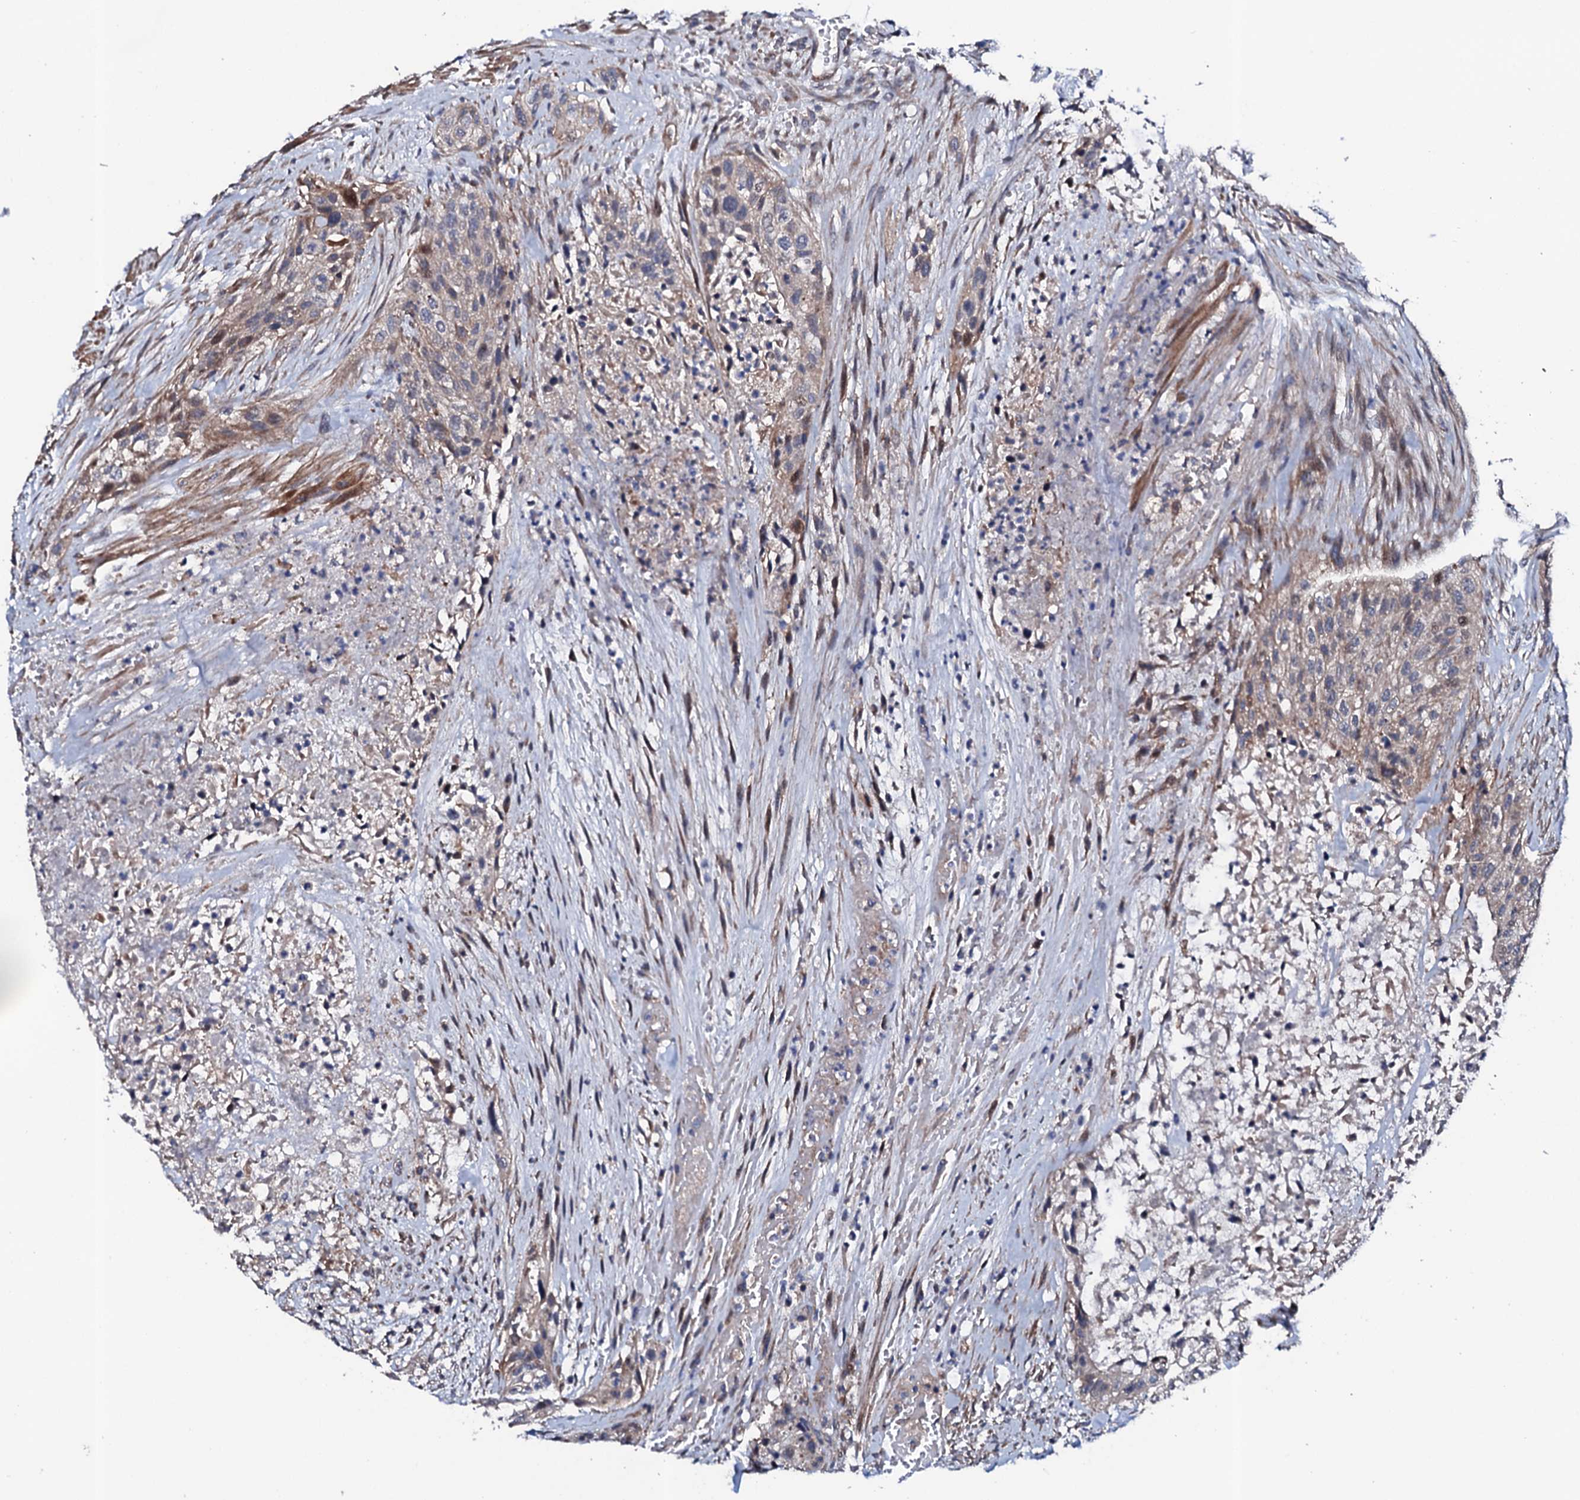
{"staining": {"intensity": "negative", "quantity": "none", "location": "none"}, "tissue": "urothelial cancer", "cell_type": "Tumor cells", "image_type": "cancer", "snomed": [{"axis": "morphology", "description": "Urothelial carcinoma, High grade"}, {"axis": "topography", "description": "Urinary bladder"}], "caption": "High-grade urothelial carcinoma was stained to show a protein in brown. There is no significant positivity in tumor cells. (DAB (3,3'-diaminobenzidine) IHC, high magnification).", "gene": "CIAO2A", "patient": {"sex": "male", "age": 35}}